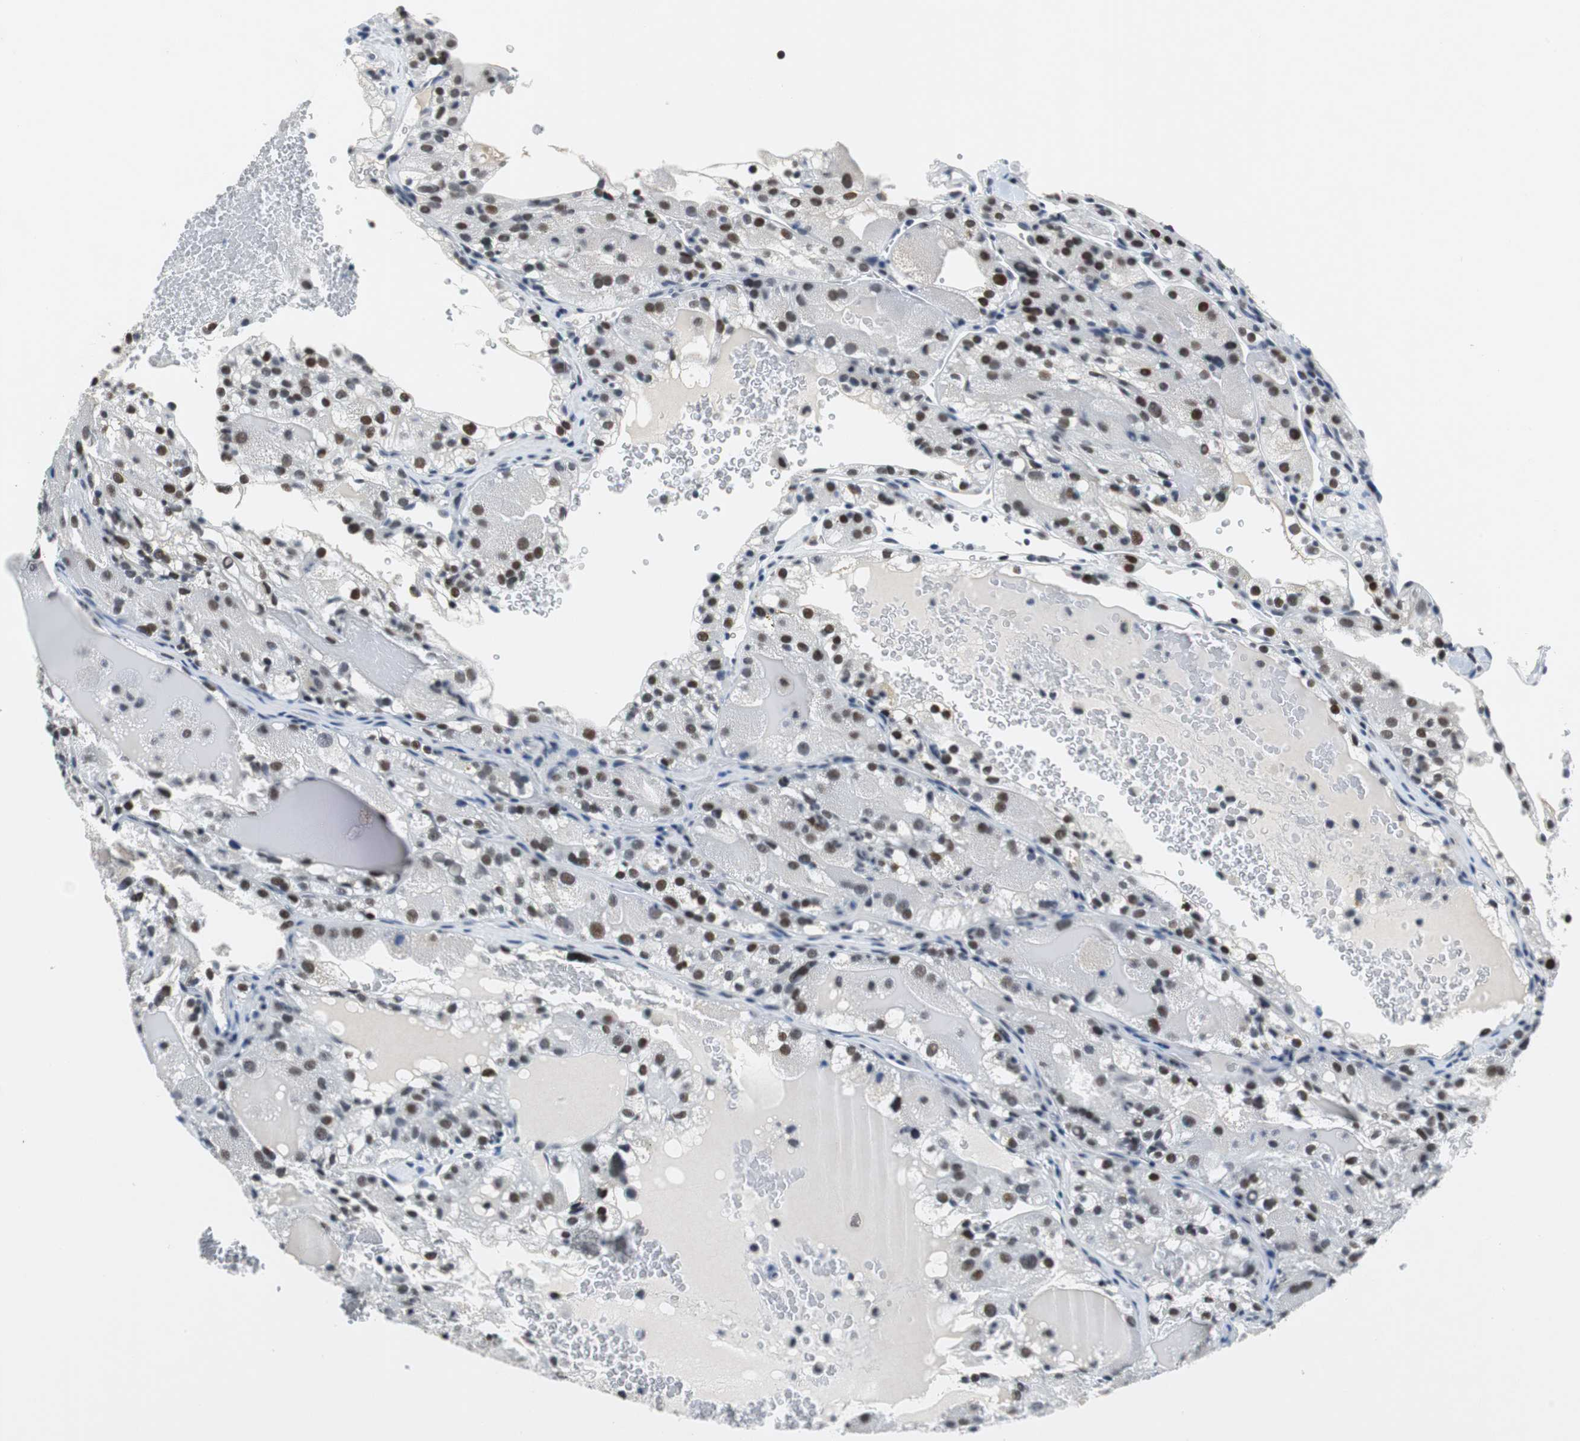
{"staining": {"intensity": "strong", "quantity": "25%-75%", "location": "nuclear"}, "tissue": "renal cancer", "cell_type": "Tumor cells", "image_type": "cancer", "snomed": [{"axis": "morphology", "description": "Normal tissue, NOS"}, {"axis": "morphology", "description": "Adenocarcinoma, NOS"}, {"axis": "topography", "description": "Kidney"}], "caption": "Immunohistochemistry (IHC) of human adenocarcinoma (renal) displays high levels of strong nuclear staining in about 25%-75% of tumor cells.", "gene": "HDAC3", "patient": {"sex": "male", "age": 61}}